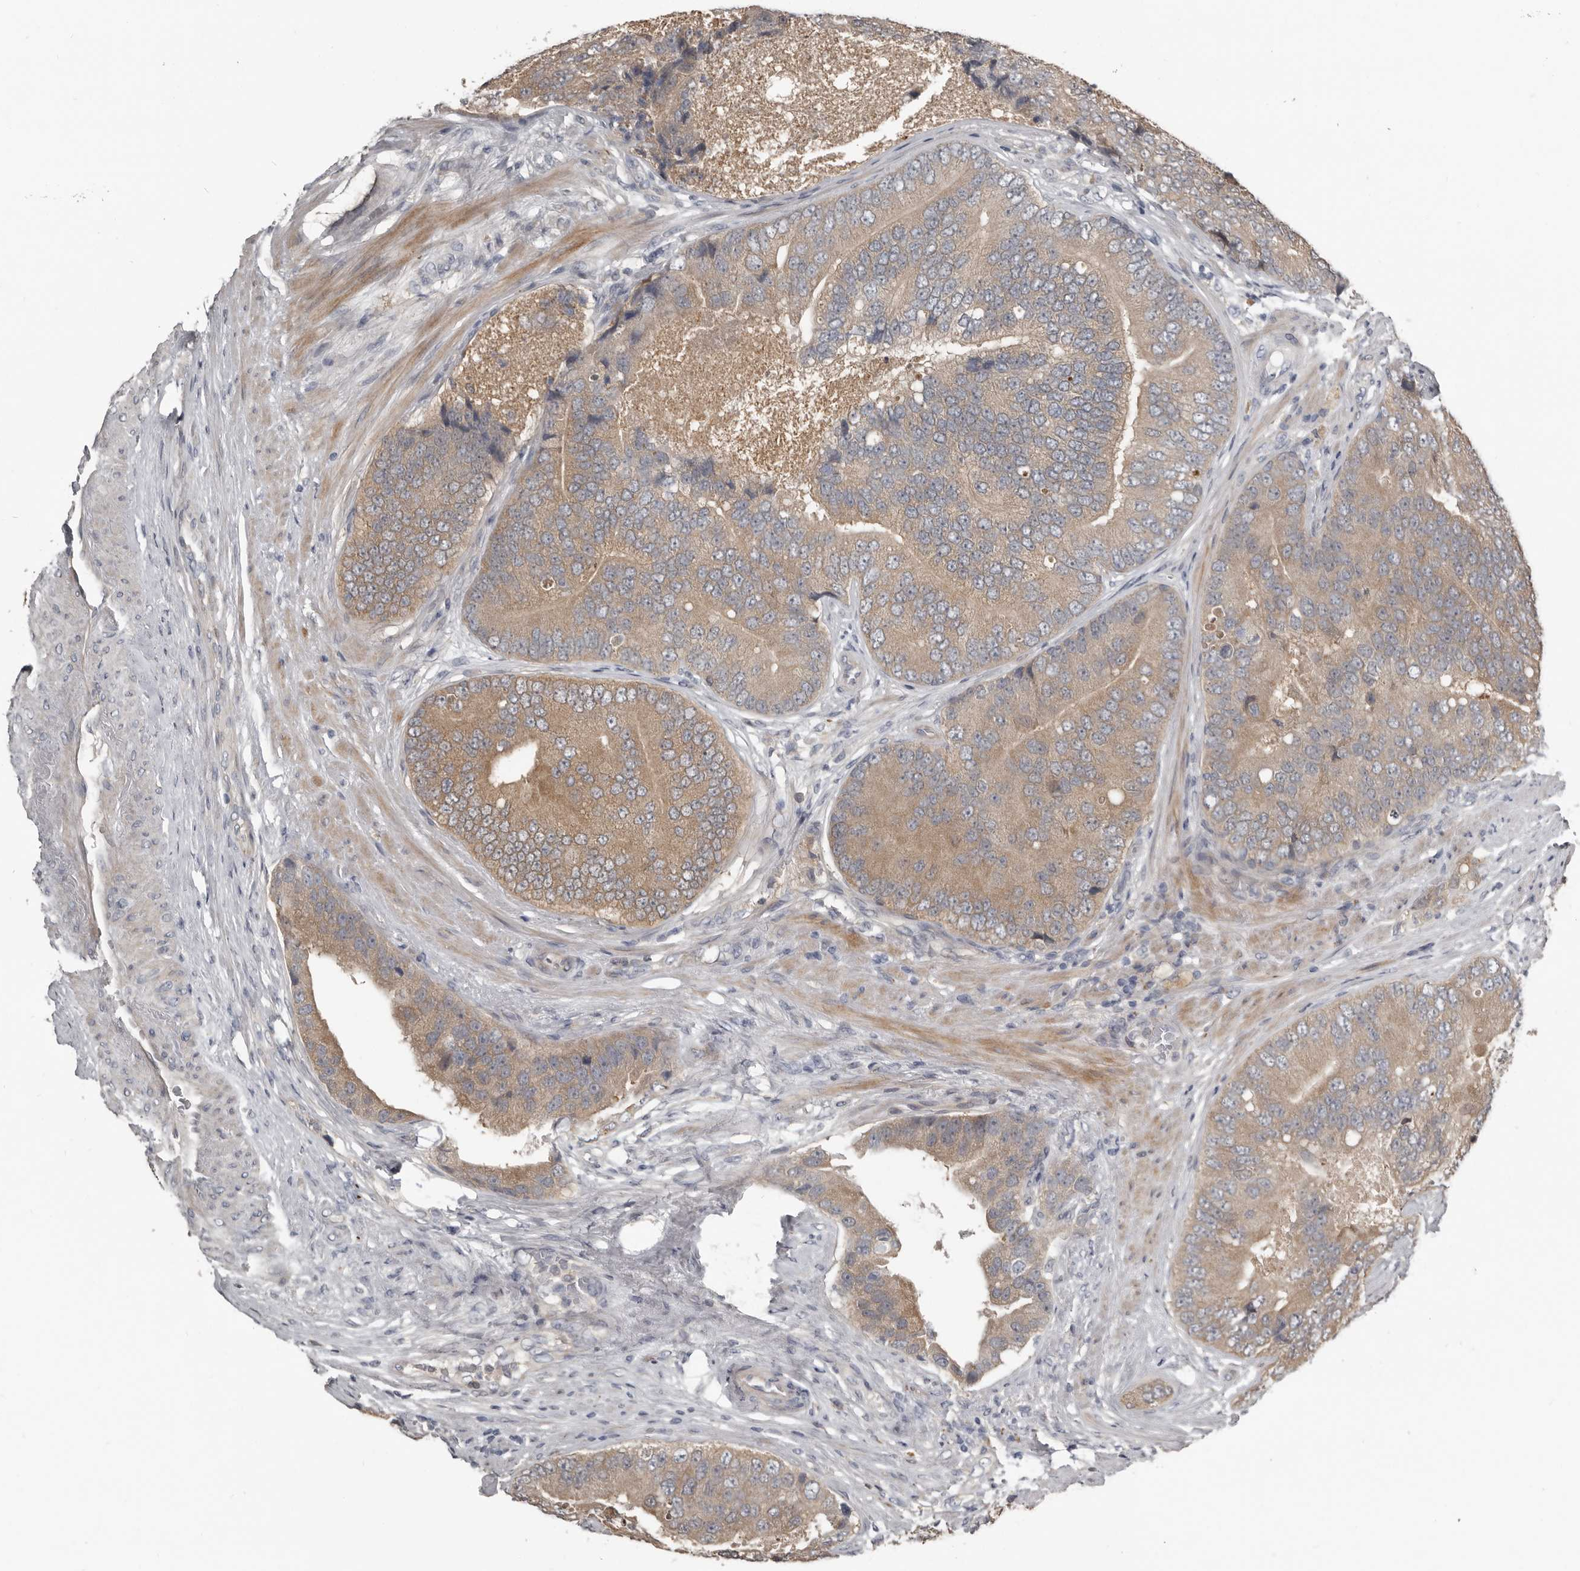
{"staining": {"intensity": "moderate", "quantity": ">75%", "location": "cytoplasmic/membranous"}, "tissue": "prostate cancer", "cell_type": "Tumor cells", "image_type": "cancer", "snomed": [{"axis": "morphology", "description": "Adenocarcinoma, High grade"}, {"axis": "topography", "description": "Prostate"}], "caption": "Prostate high-grade adenocarcinoma stained with DAB (3,3'-diaminobenzidine) immunohistochemistry (IHC) reveals medium levels of moderate cytoplasmic/membranous expression in approximately >75% of tumor cells.", "gene": "KCNJ8", "patient": {"sex": "male", "age": 70}}